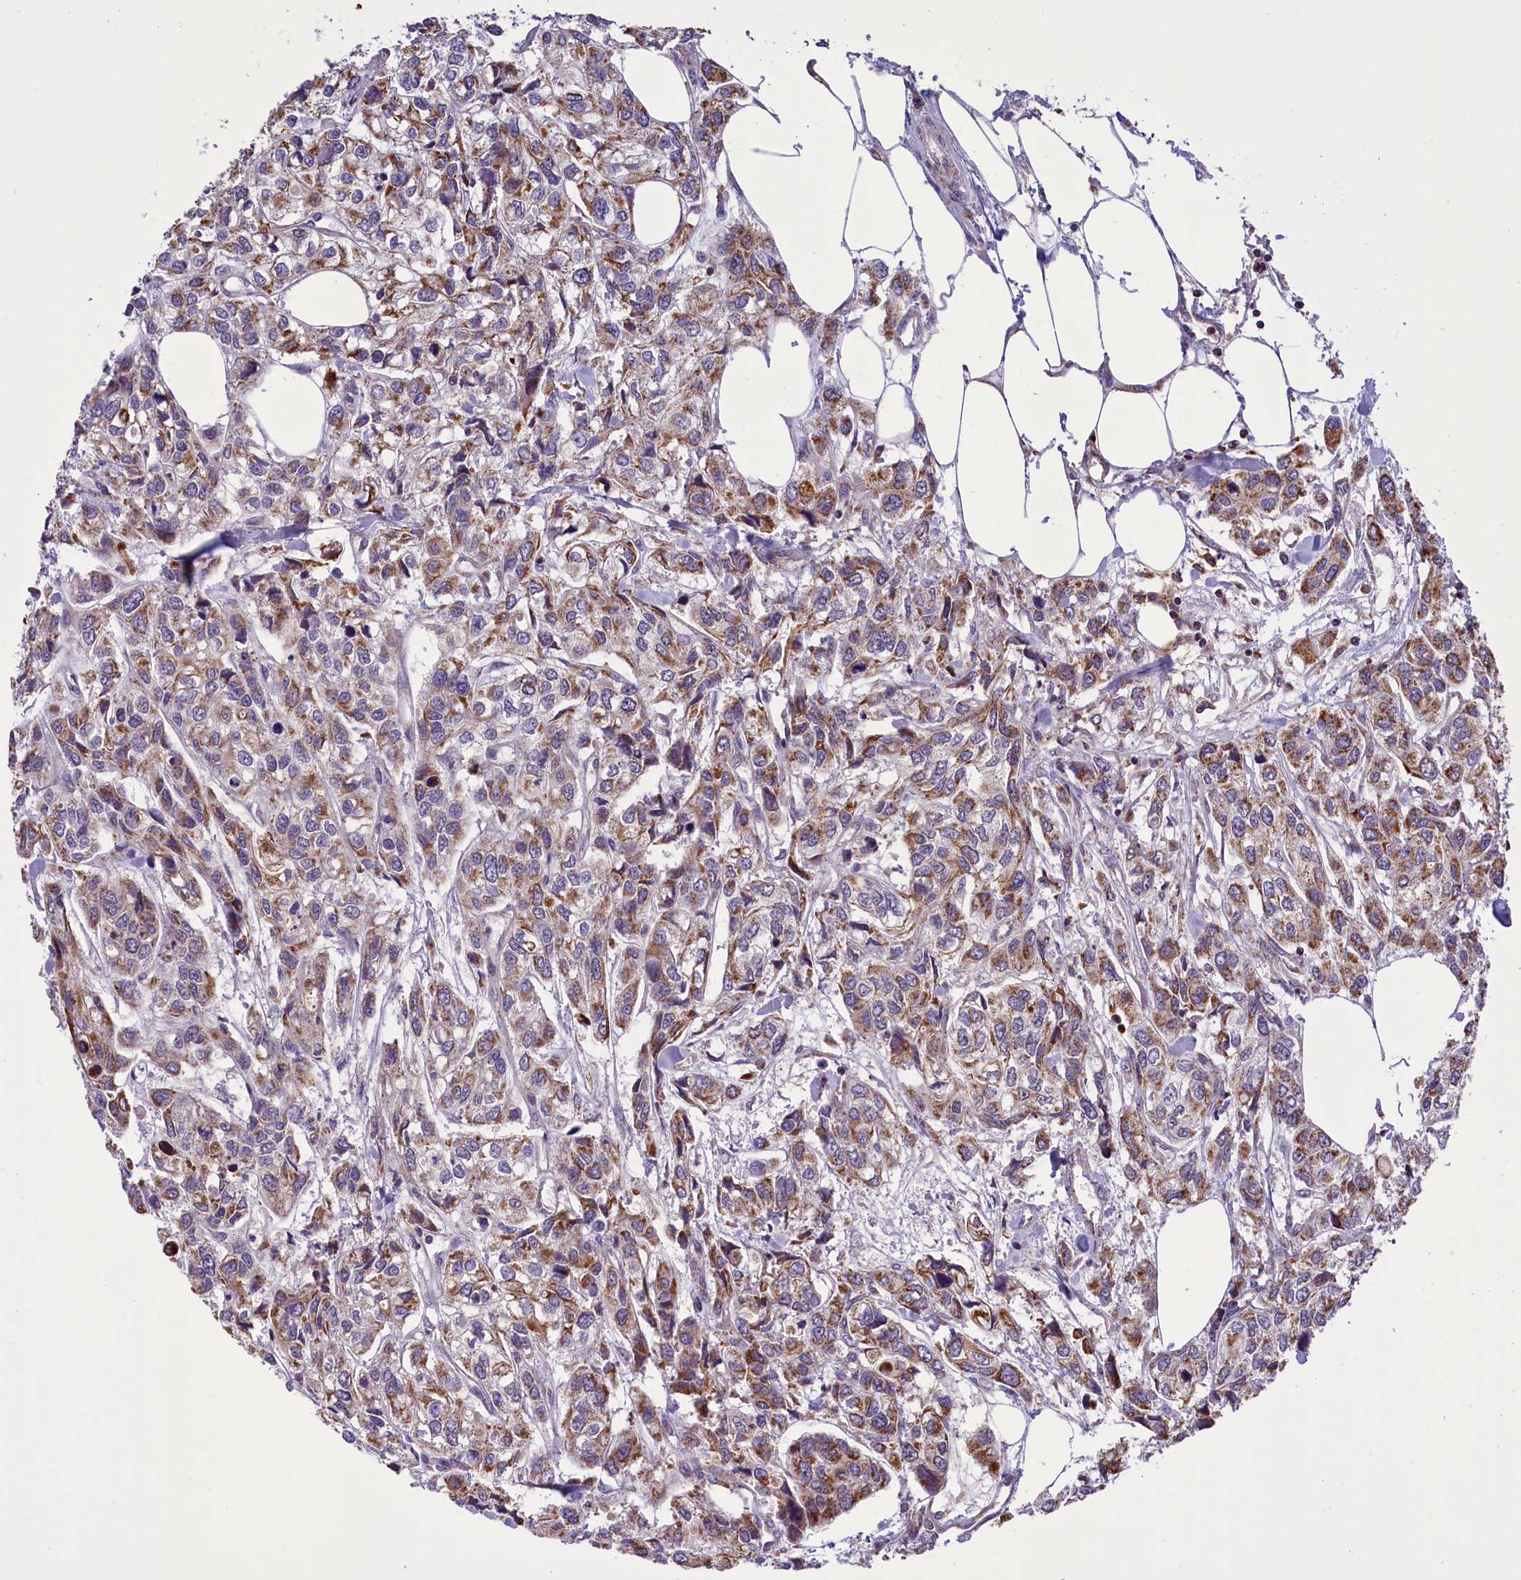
{"staining": {"intensity": "moderate", "quantity": "25%-75%", "location": "cytoplasmic/membranous"}, "tissue": "urothelial cancer", "cell_type": "Tumor cells", "image_type": "cancer", "snomed": [{"axis": "morphology", "description": "Urothelial carcinoma, High grade"}, {"axis": "topography", "description": "Urinary bladder"}], "caption": "Brown immunohistochemical staining in high-grade urothelial carcinoma displays moderate cytoplasmic/membranous positivity in approximately 25%-75% of tumor cells.", "gene": "GLRX5", "patient": {"sex": "male", "age": 67}}